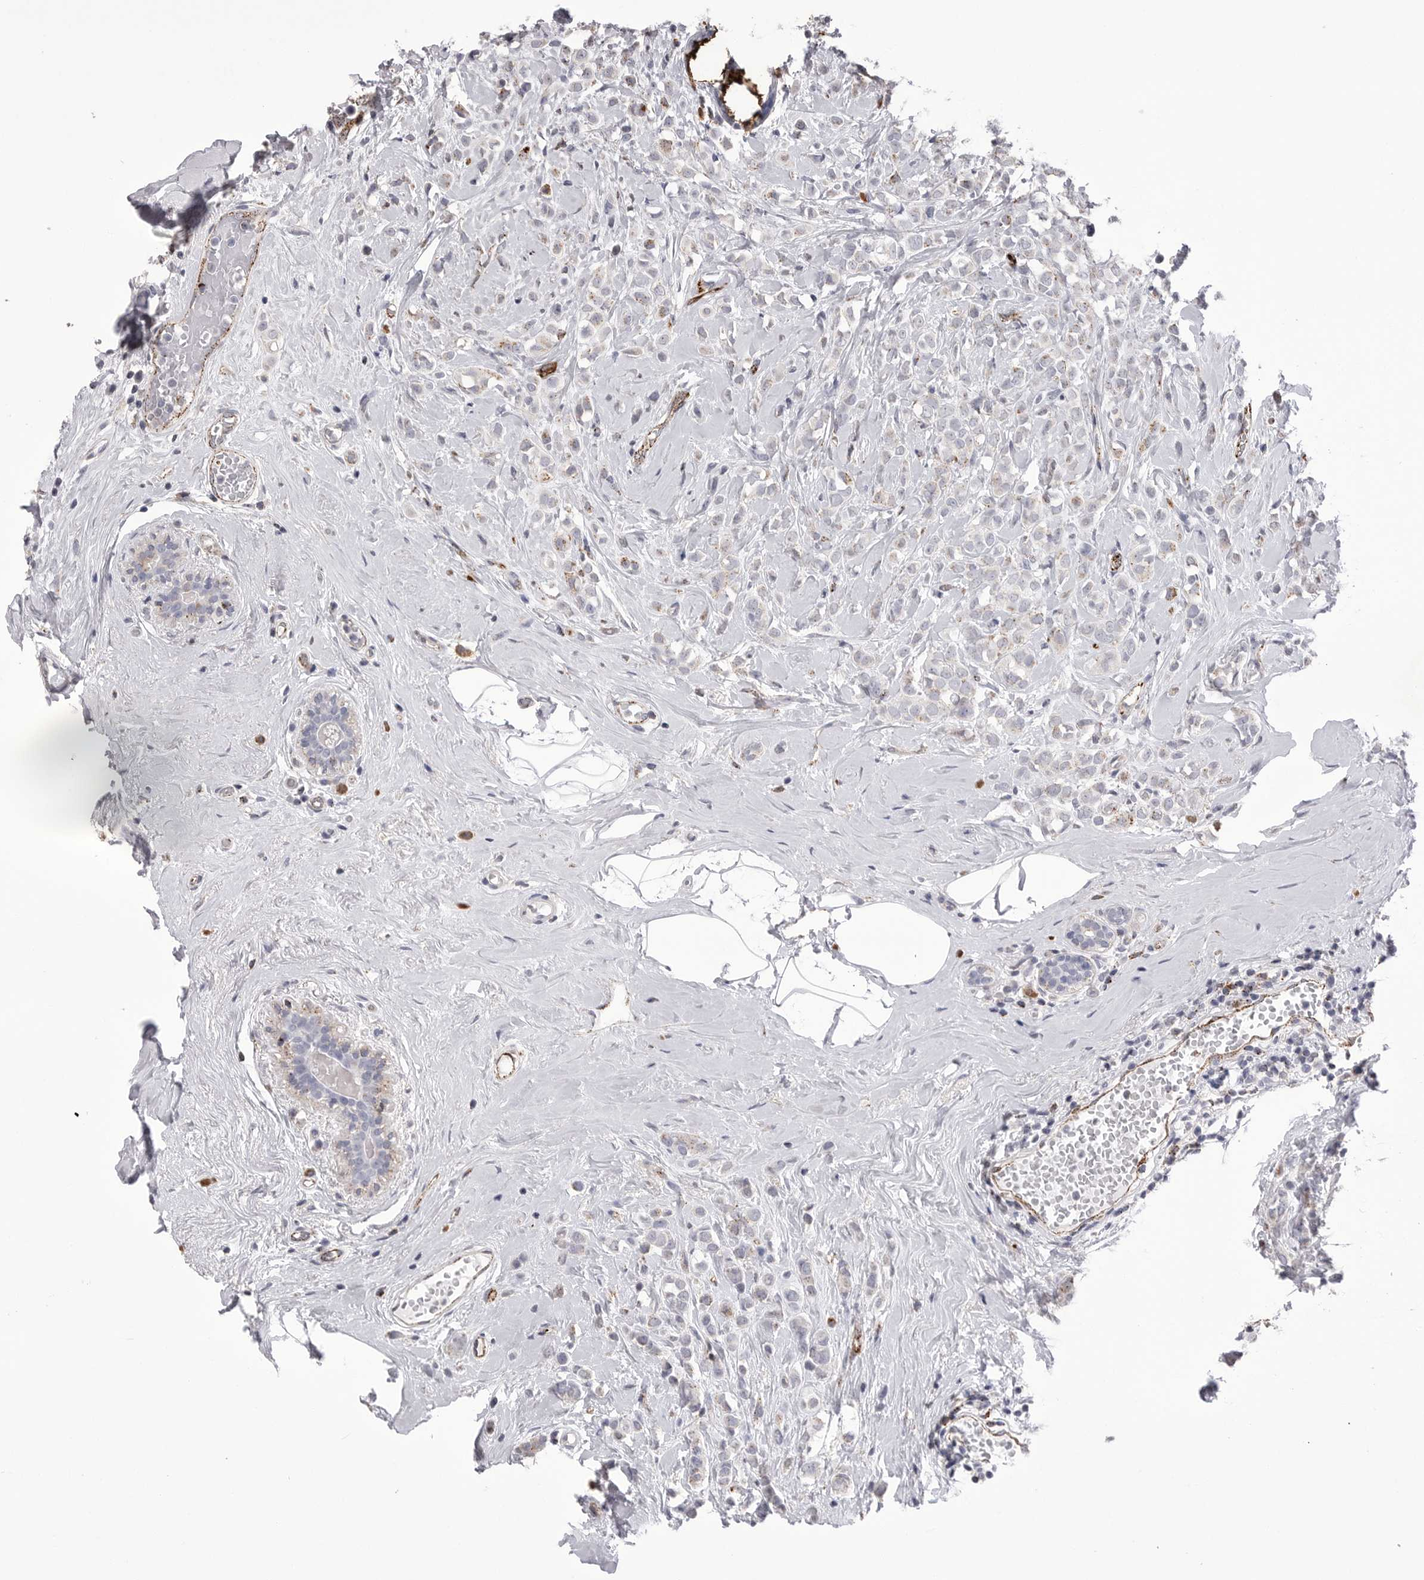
{"staining": {"intensity": "negative", "quantity": "none", "location": "none"}, "tissue": "breast cancer", "cell_type": "Tumor cells", "image_type": "cancer", "snomed": [{"axis": "morphology", "description": "Lobular carcinoma"}, {"axis": "topography", "description": "Breast"}], "caption": "Breast cancer (lobular carcinoma) stained for a protein using immunohistochemistry (IHC) displays no staining tumor cells.", "gene": "PSPN", "patient": {"sex": "female", "age": 47}}